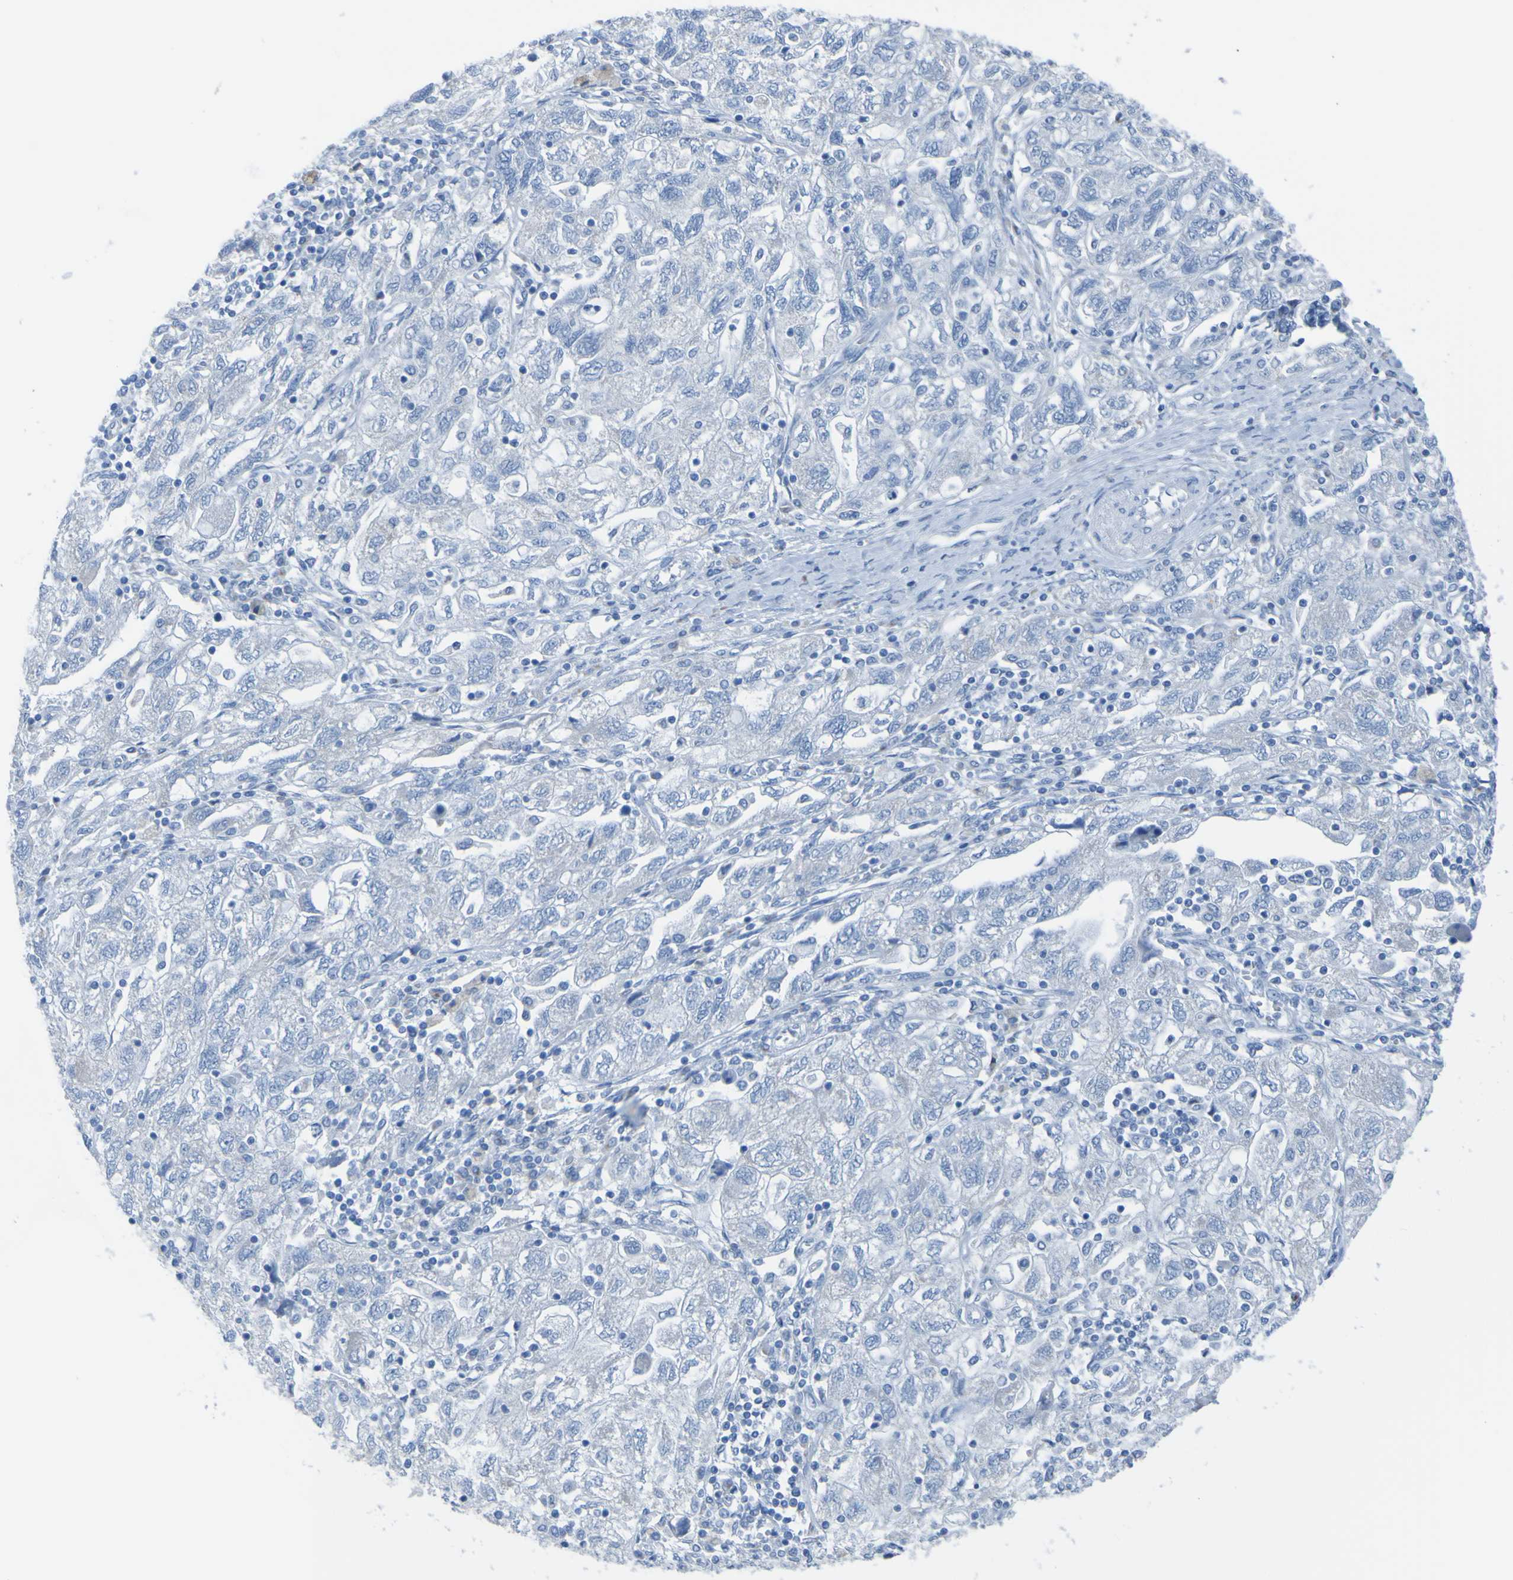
{"staining": {"intensity": "negative", "quantity": "none", "location": "none"}, "tissue": "ovarian cancer", "cell_type": "Tumor cells", "image_type": "cancer", "snomed": [{"axis": "morphology", "description": "Carcinoma, NOS"}, {"axis": "morphology", "description": "Cystadenocarcinoma, serous, NOS"}, {"axis": "topography", "description": "Ovary"}], "caption": "Histopathology image shows no significant protein staining in tumor cells of serous cystadenocarcinoma (ovarian).", "gene": "ACMSD", "patient": {"sex": "female", "age": 69}}